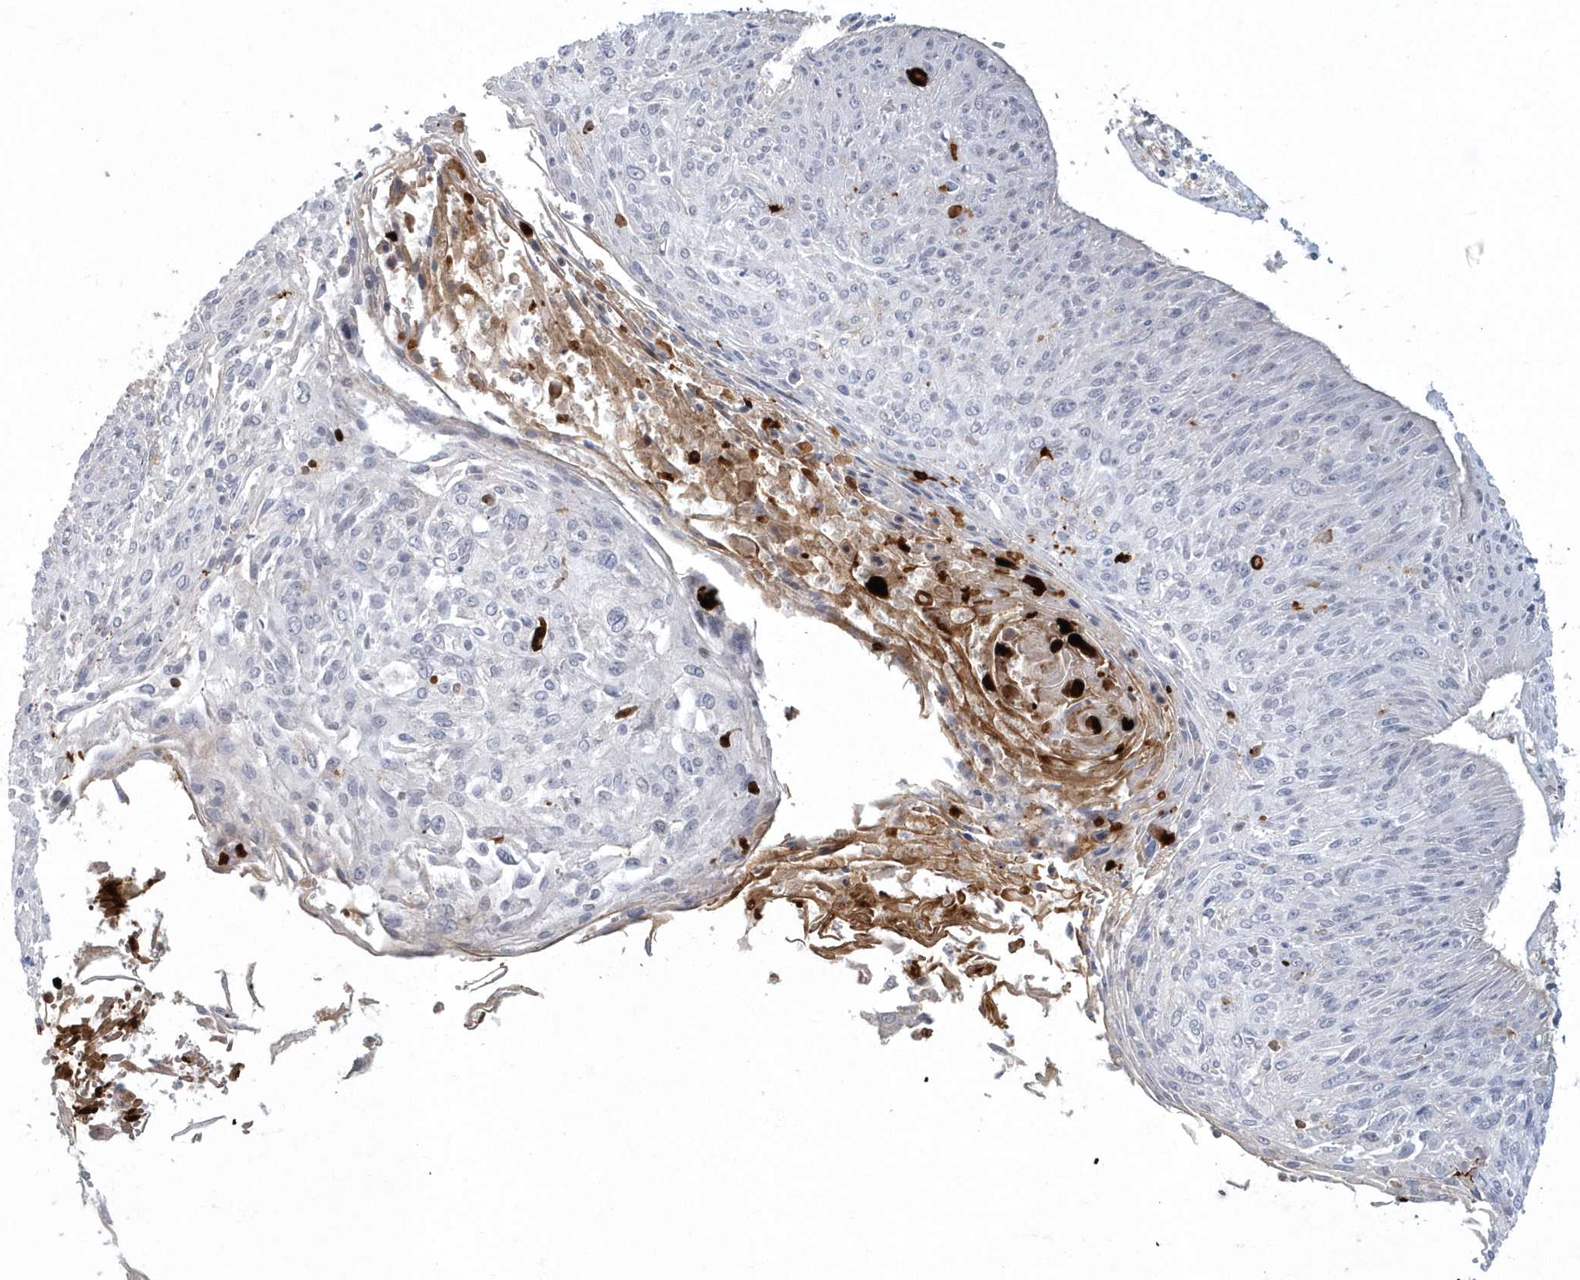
{"staining": {"intensity": "negative", "quantity": "none", "location": "none"}, "tissue": "cervical cancer", "cell_type": "Tumor cells", "image_type": "cancer", "snomed": [{"axis": "morphology", "description": "Squamous cell carcinoma, NOS"}, {"axis": "topography", "description": "Cervix"}], "caption": "Tumor cells show no significant protein staining in cervical cancer.", "gene": "ARHGEF38", "patient": {"sex": "female", "age": 51}}